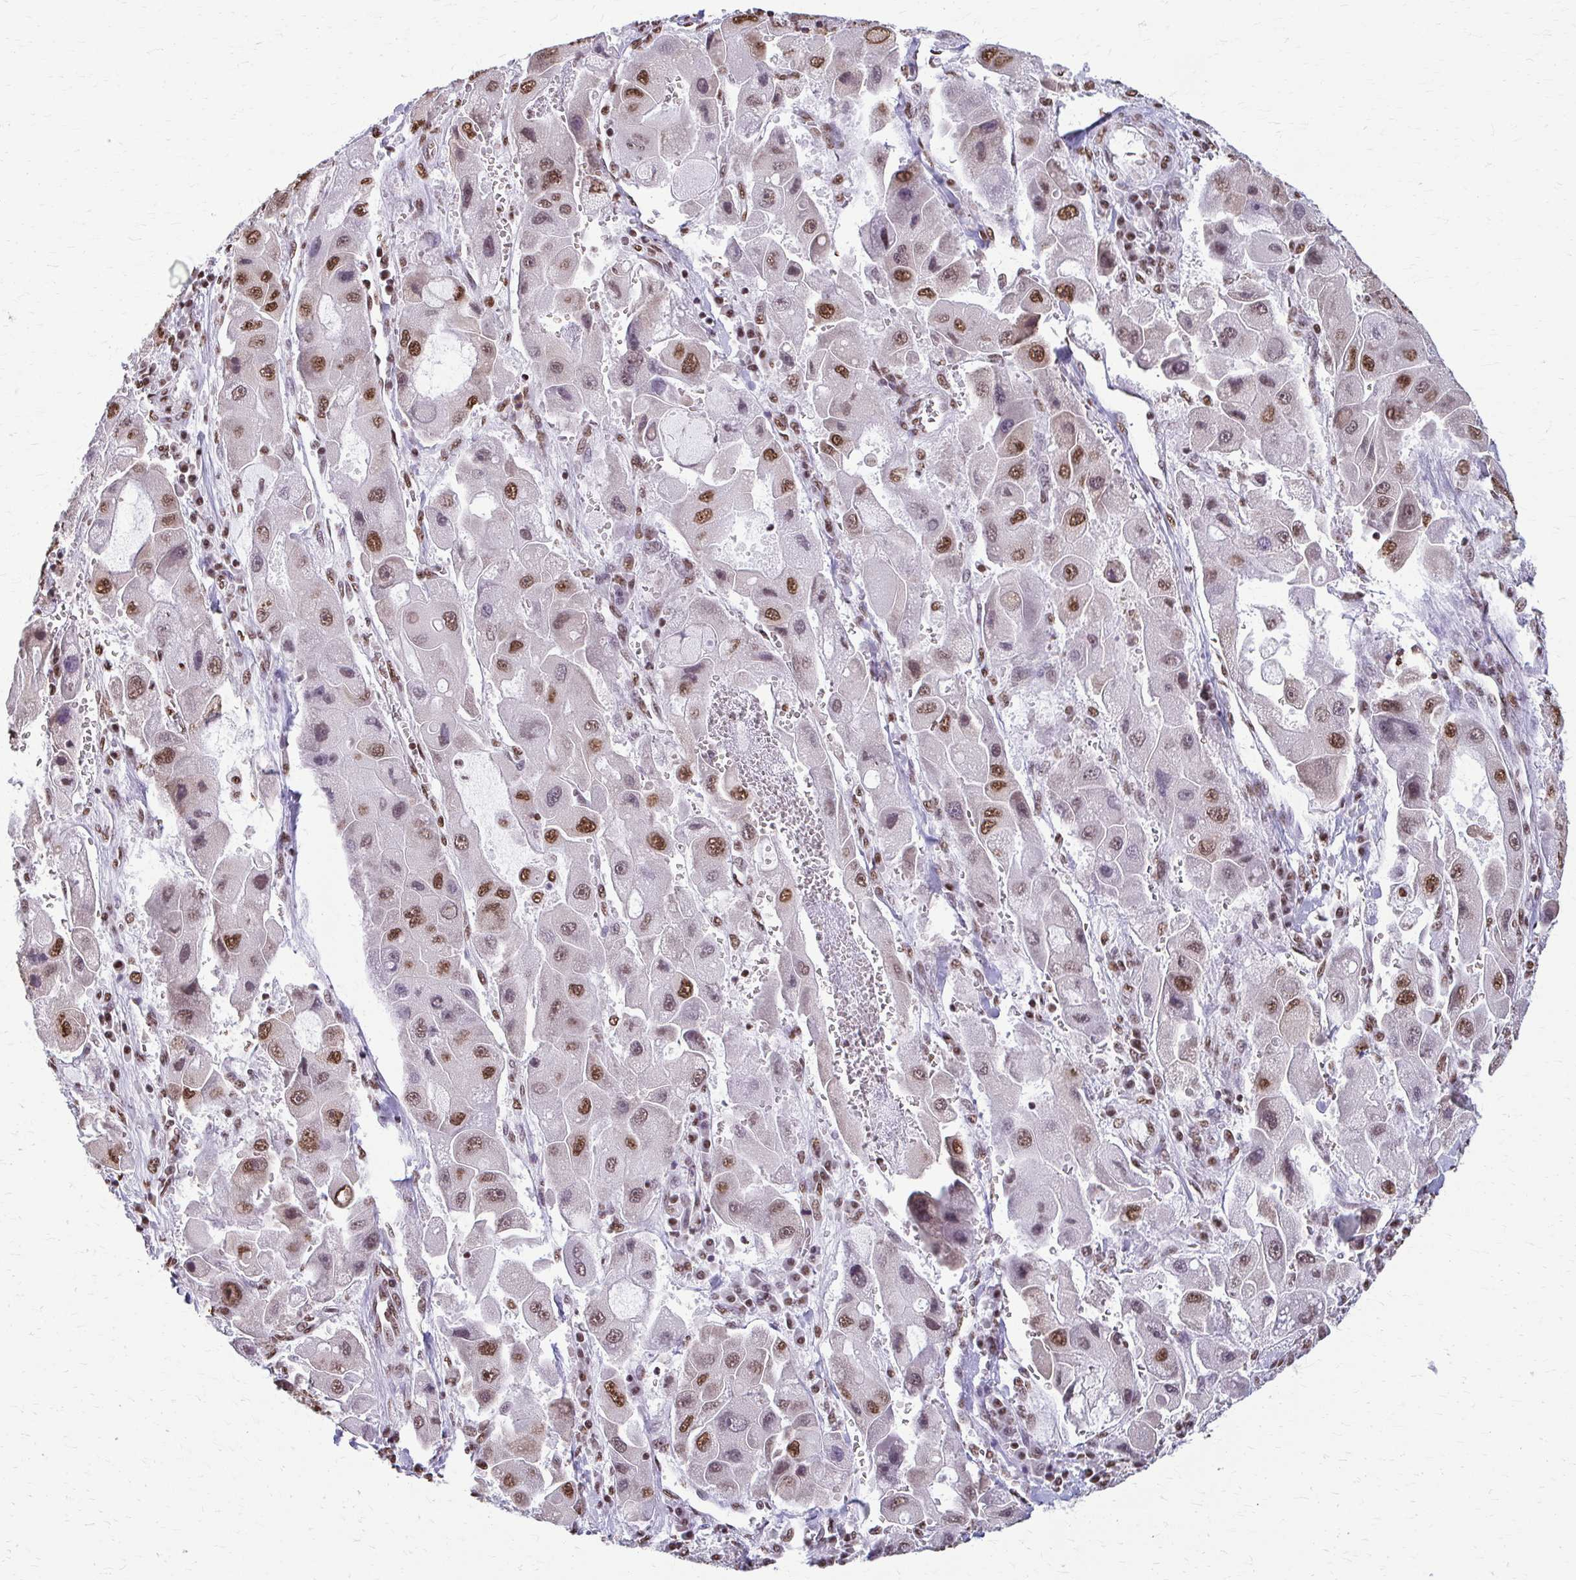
{"staining": {"intensity": "moderate", "quantity": ">75%", "location": "nuclear"}, "tissue": "liver cancer", "cell_type": "Tumor cells", "image_type": "cancer", "snomed": [{"axis": "morphology", "description": "Carcinoma, Hepatocellular, NOS"}, {"axis": "topography", "description": "Liver"}], "caption": "Liver hepatocellular carcinoma tissue reveals moderate nuclear positivity in about >75% of tumor cells, visualized by immunohistochemistry.", "gene": "SNRPA", "patient": {"sex": "male", "age": 24}}